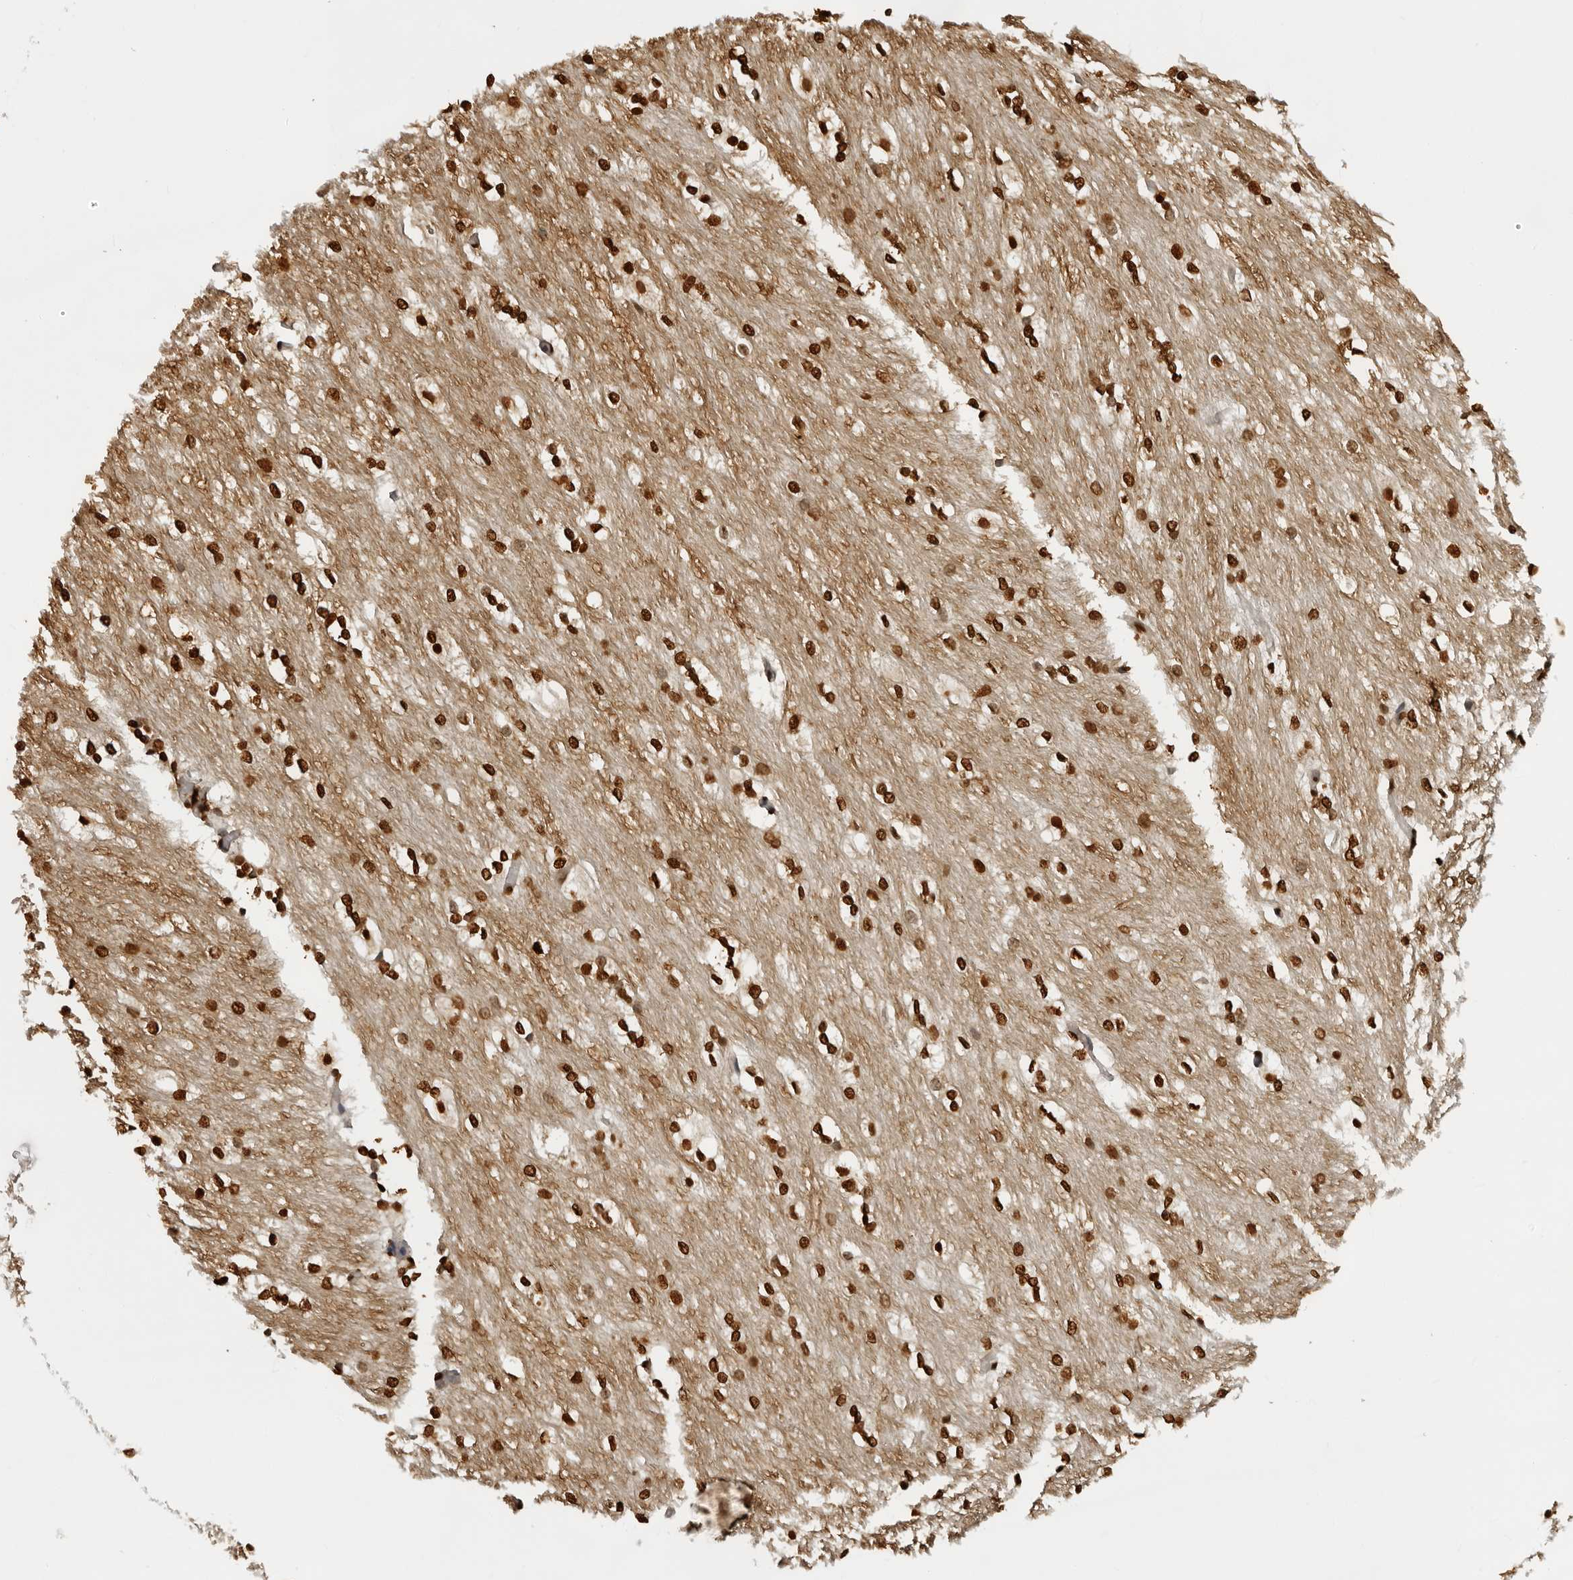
{"staining": {"intensity": "strong", "quantity": ">75%", "location": "nuclear"}, "tissue": "caudate", "cell_type": "Glial cells", "image_type": "normal", "snomed": [{"axis": "morphology", "description": "Normal tissue, NOS"}, {"axis": "topography", "description": "Lateral ventricle wall"}], "caption": "IHC photomicrograph of benign caudate stained for a protein (brown), which demonstrates high levels of strong nuclear positivity in about >75% of glial cells.", "gene": "ZFP91", "patient": {"sex": "female", "age": 19}}